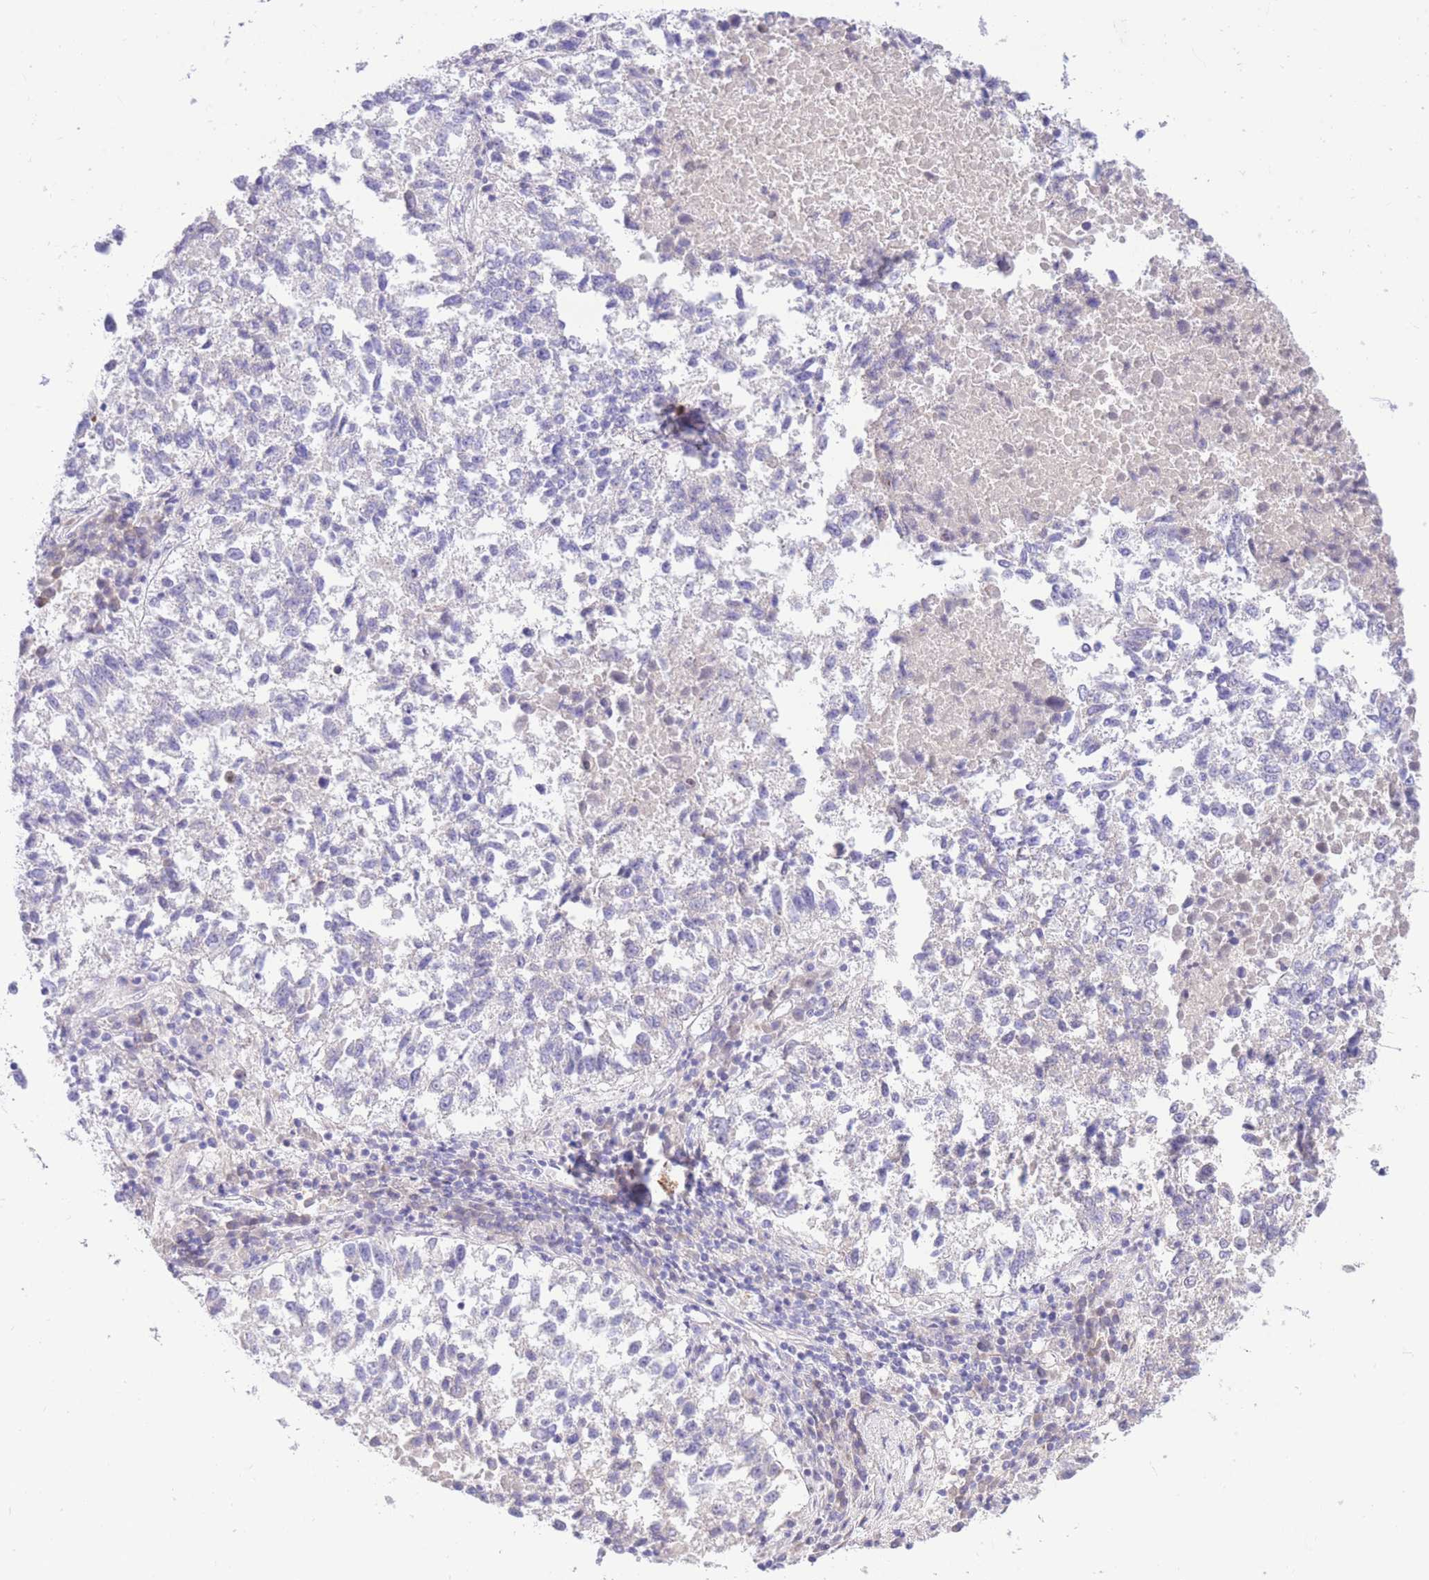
{"staining": {"intensity": "negative", "quantity": "none", "location": "none"}, "tissue": "lung cancer", "cell_type": "Tumor cells", "image_type": "cancer", "snomed": [{"axis": "morphology", "description": "Squamous cell carcinoma, NOS"}, {"axis": "topography", "description": "Lung"}], "caption": "Immunohistochemical staining of lung cancer exhibits no significant expression in tumor cells. (Brightfield microscopy of DAB immunohistochemistry (IHC) at high magnification).", "gene": "RPL39L", "patient": {"sex": "male", "age": 73}}